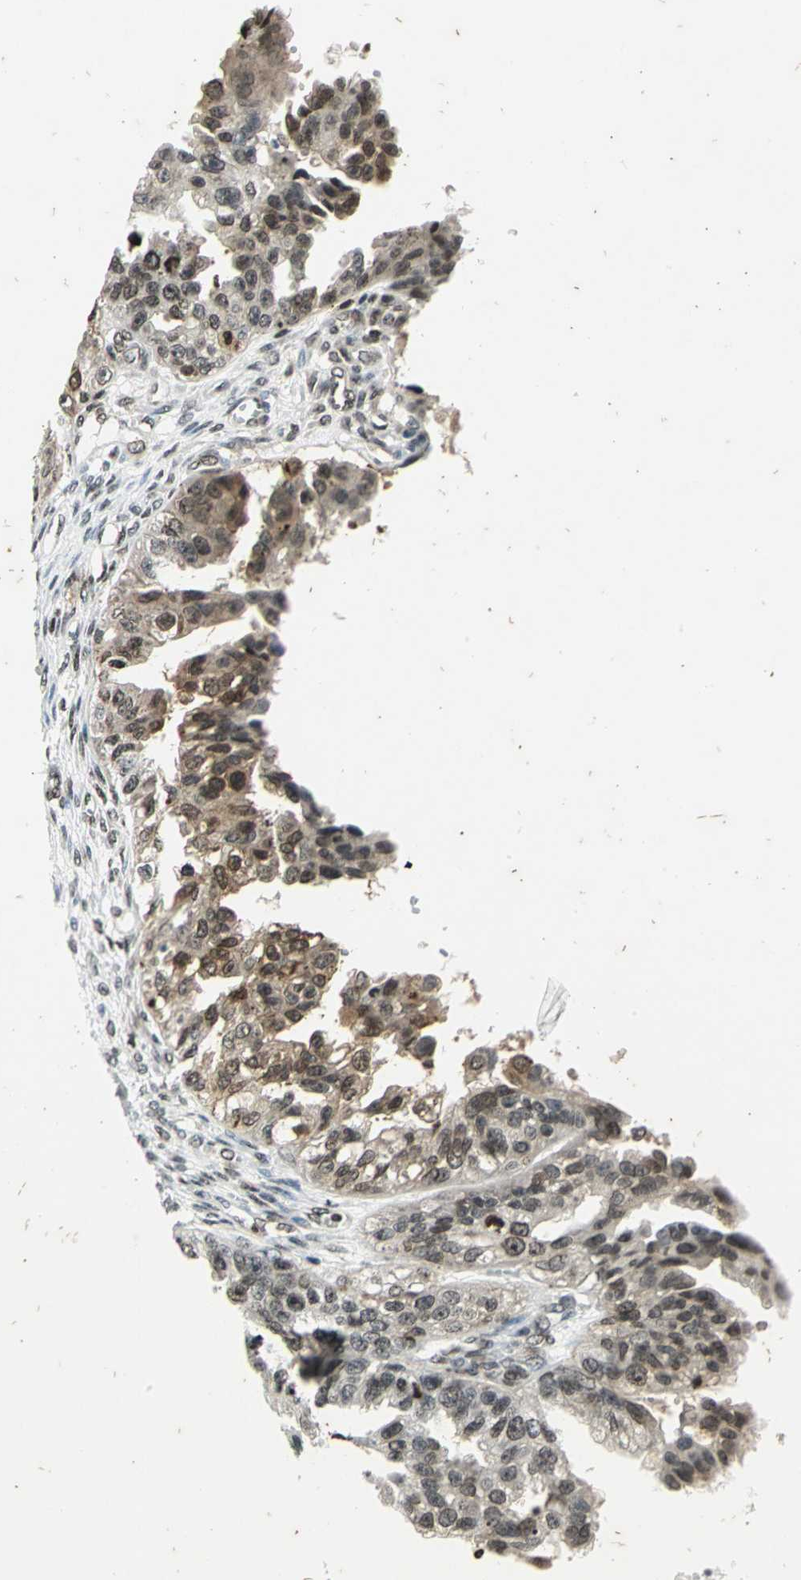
{"staining": {"intensity": "moderate", "quantity": "25%-75%", "location": "cytoplasmic/membranous,nuclear"}, "tissue": "ovarian cancer", "cell_type": "Tumor cells", "image_type": "cancer", "snomed": [{"axis": "morphology", "description": "Cystadenocarcinoma, serous, NOS"}, {"axis": "topography", "description": "Ovary"}], "caption": "Protein staining shows moderate cytoplasmic/membranous and nuclear positivity in approximately 25%-75% of tumor cells in serous cystadenocarcinoma (ovarian).", "gene": "LGALS3", "patient": {"sex": "female", "age": 58}}